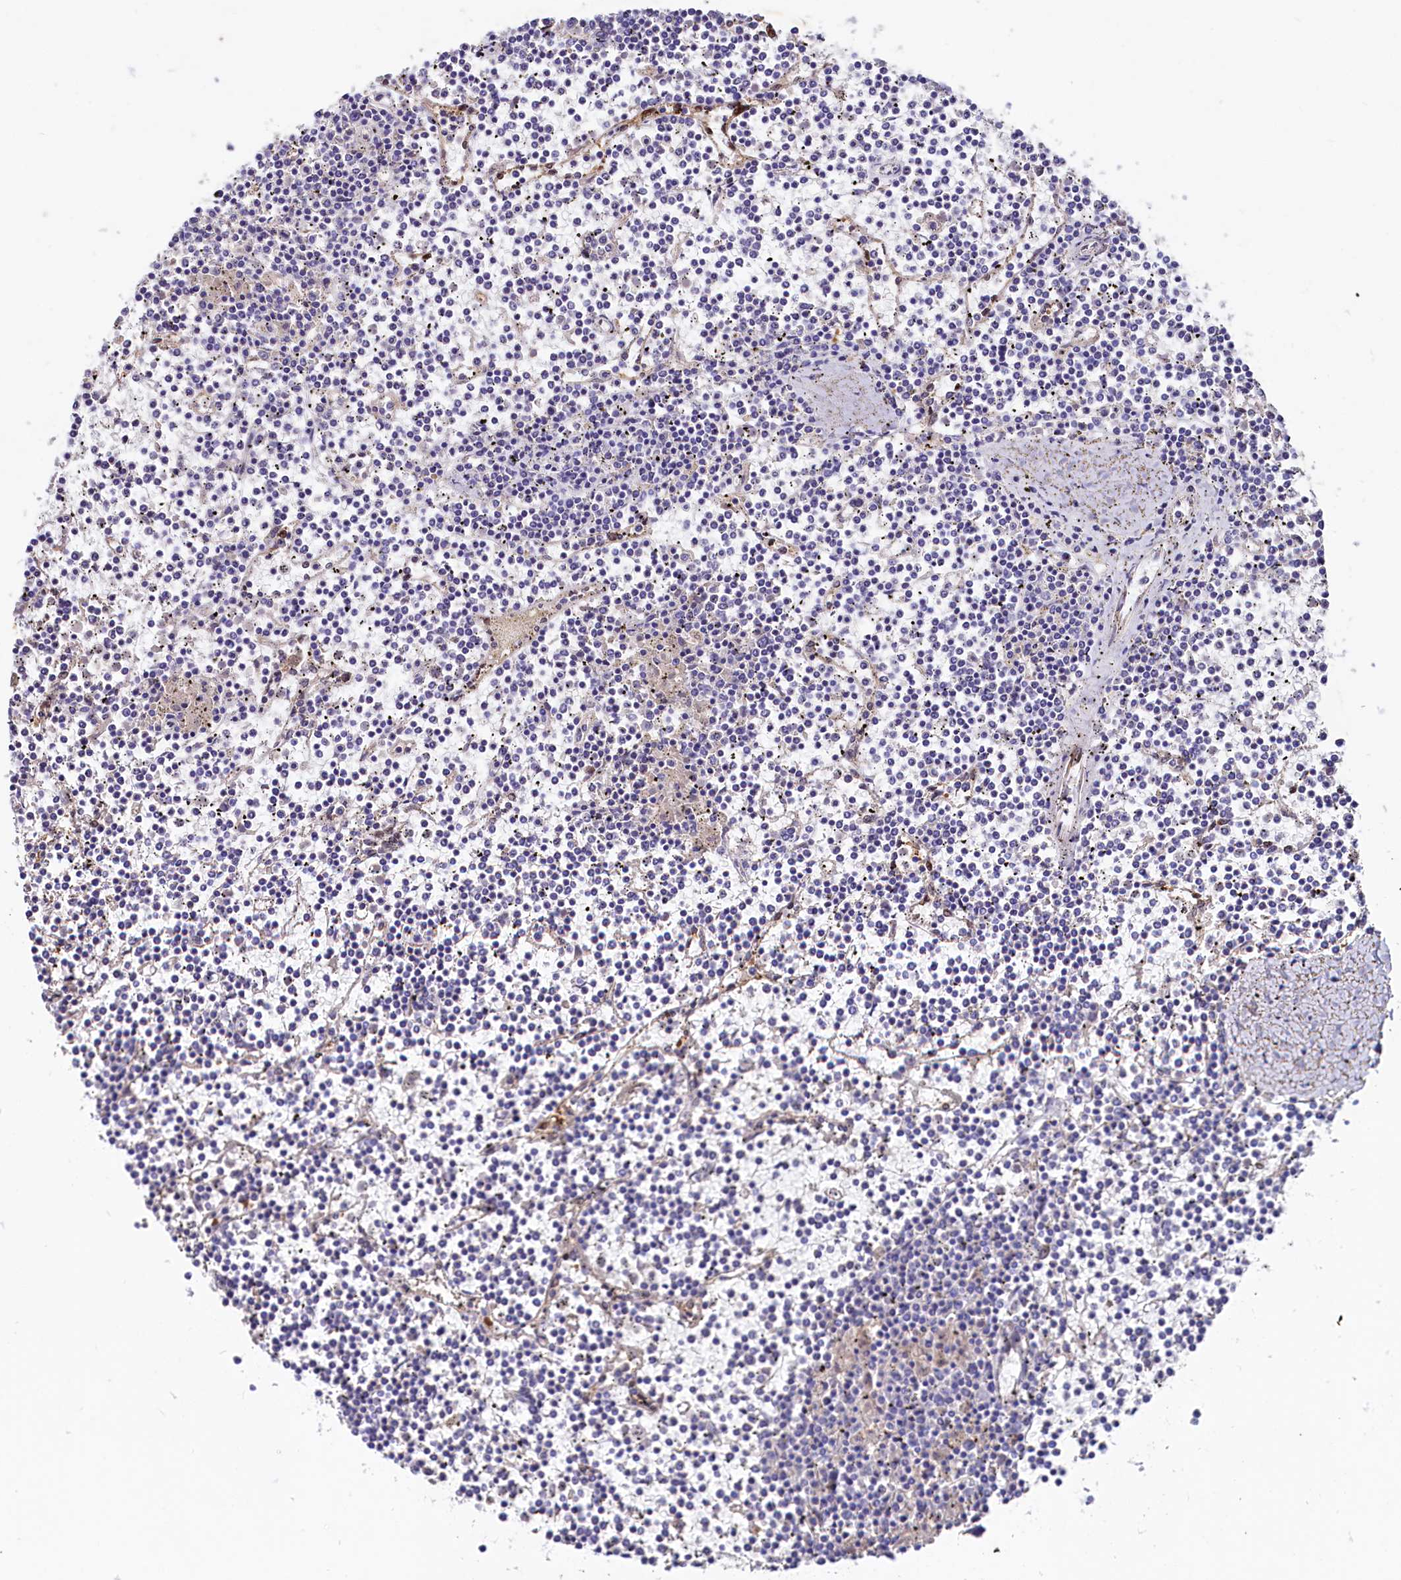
{"staining": {"intensity": "negative", "quantity": "none", "location": "none"}, "tissue": "lymphoma", "cell_type": "Tumor cells", "image_type": "cancer", "snomed": [{"axis": "morphology", "description": "Malignant lymphoma, non-Hodgkin's type, Low grade"}, {"axis": "topography", "description": "Spleen"}], "caption": "Immunohistochemistry (IHC) image of neoplastic tissue: malignant lymphoma, non-Hodgkin's type (low-grade) stained with DAB (3,3'-diaminobenzidine) reveals no significant protein positivity in tumor cells. Brightfield microscopy of immunohistochemistry stained with DAB (brown) and hematoxylin (blue), captured at high magnification.", "gene": "IL17RD", "patient": {"sex": "female", "age": 19}}